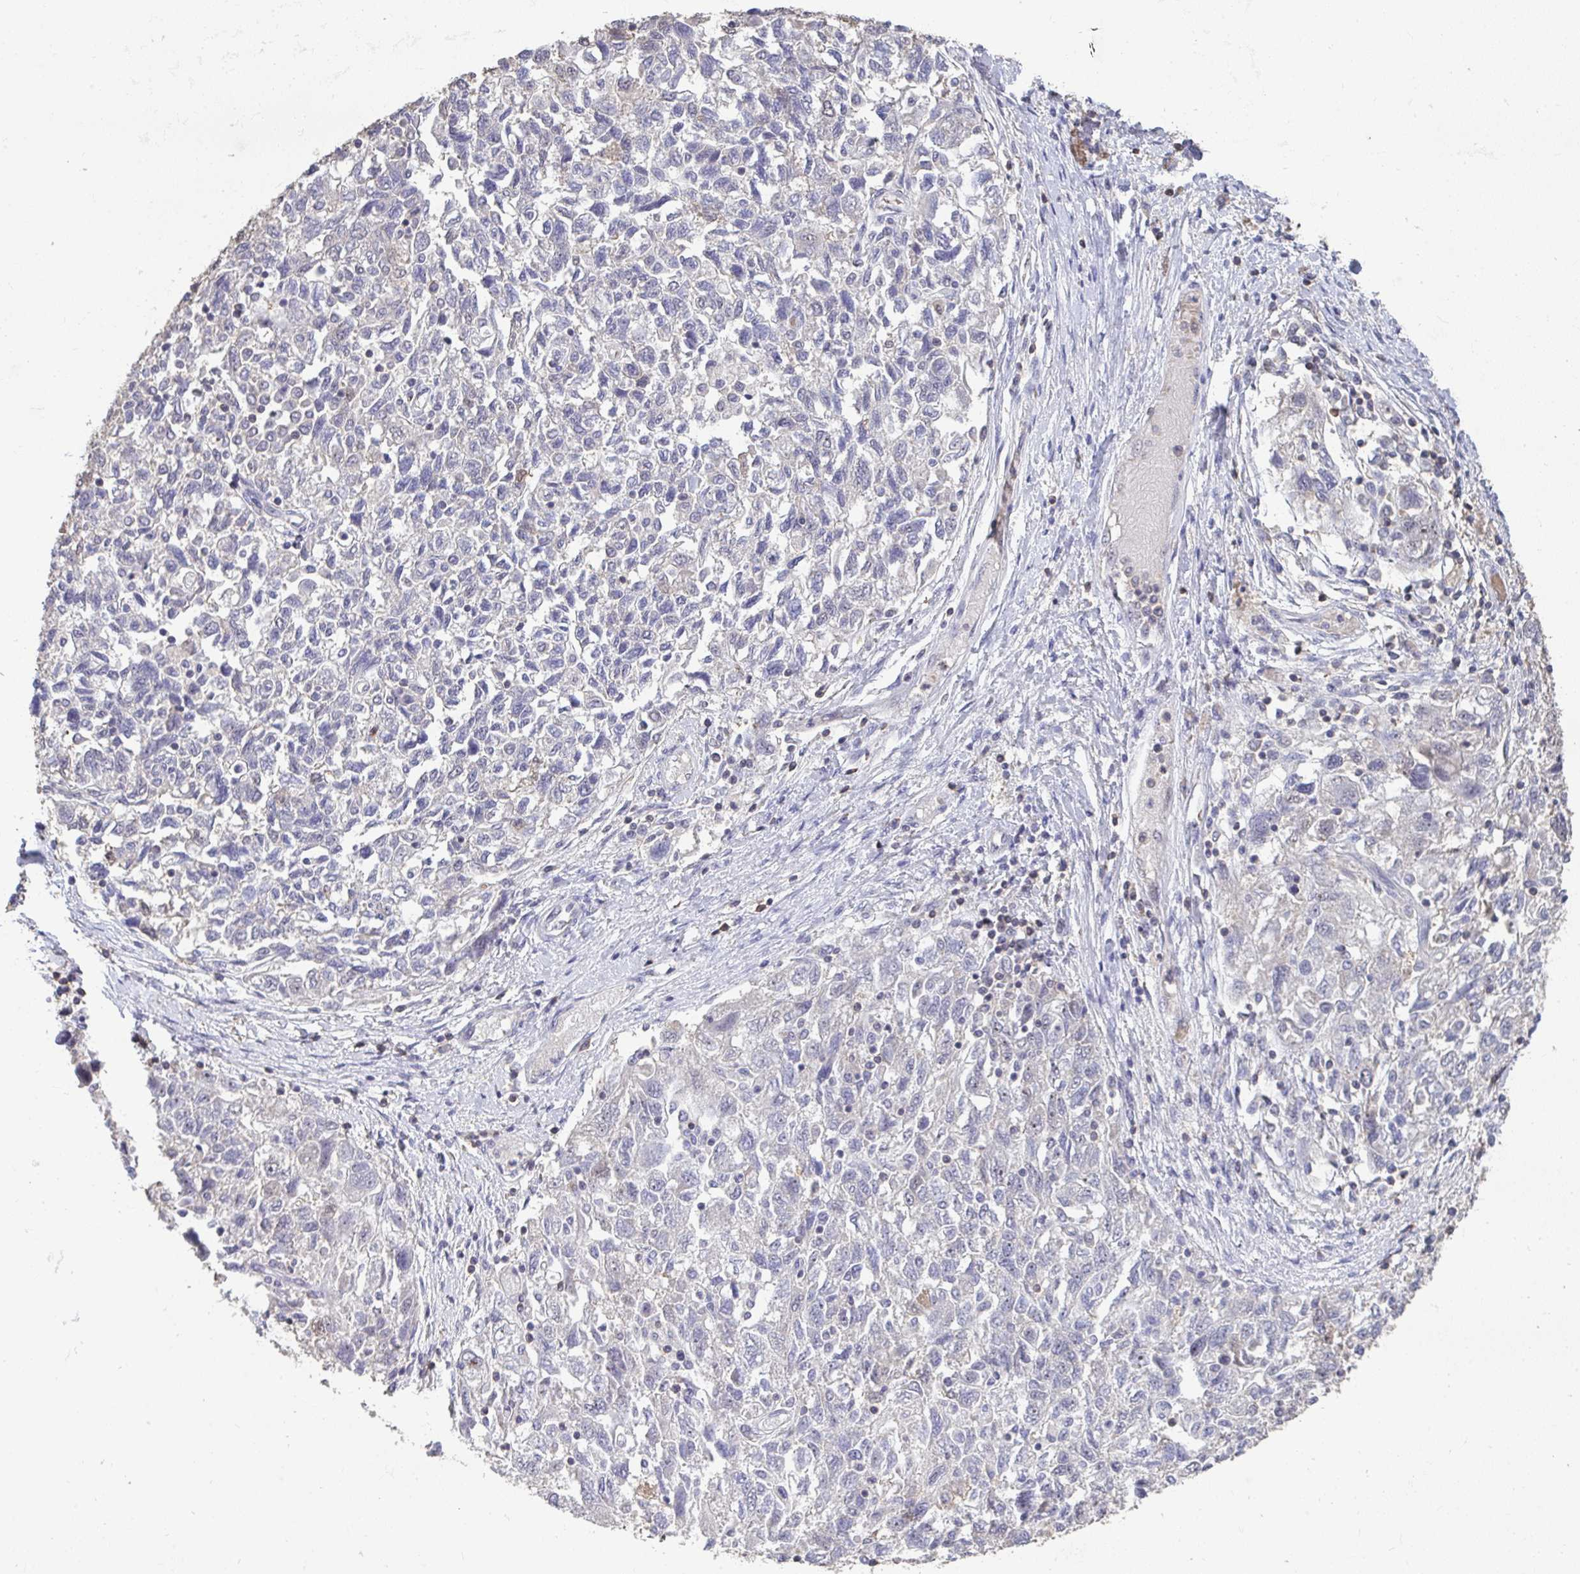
{"staining": {"intensity": "negative", "quantity": "none", "location": "none"}, "tissue": "ovarian cancer", "cell_type": "Tumor cells", "image_type": "cancer", "snomed": [{"axis": "morphology", "description": "Carcinoma, NOS"}, {"axis": "morphology", "description": "Cystadenocarcinoma, serous, NOS"}, {"axis": "topography", "description": "Ovary"}], "caption": "Protein analysis of serous cystadenocarcinoma (ovarian) demonstrates no significant expression in tumor cells.", "gene": "SENP3", "patient": {"sex": "female", "age": 69}}